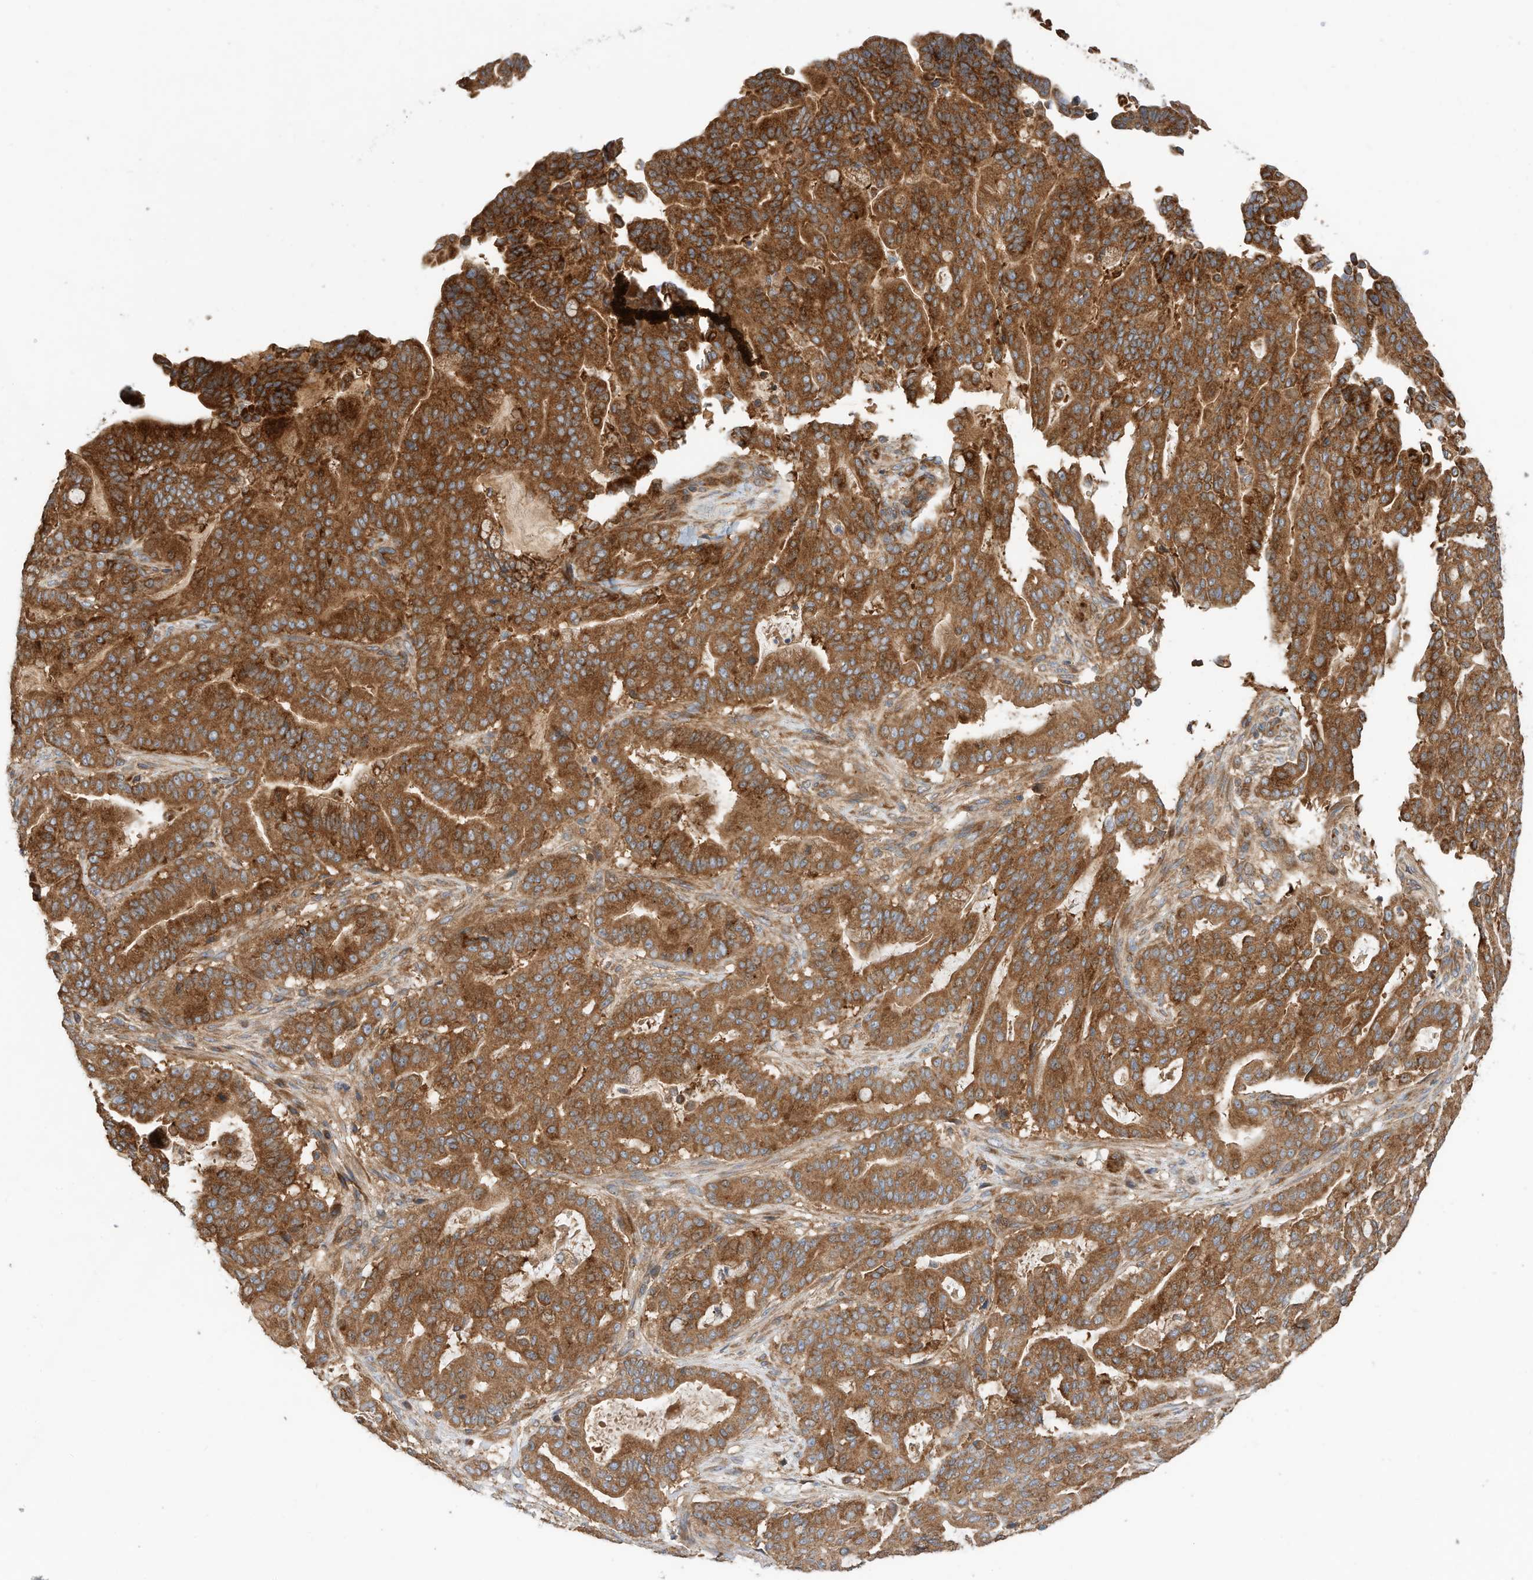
{"staining": {"intensity": "strong", "quantity": ">75%", "location": "cytoplasmic/membranous"}, "tissue": "pancreatic cancer", "cell_type": "Tumor cells", "image_type": "cancer", "snomed": [{"axis": "morphology", "description": "Adenocarcinoma, NOS"}, {"axis": "topography", "description": "Pancreas"}], "caption": "Pancreatic cancer stained for a protein shows strong cytoplasmic/membranous positivity in tumor cells. The protein is stained brown, and the nuclei are stained in blue (DAB (3,3'-diaminobenzidine) IHC with brightfield microscopy, high magnification).", "gene": "CPAMD8", "patient": {"sex": "male", "age": 63}}